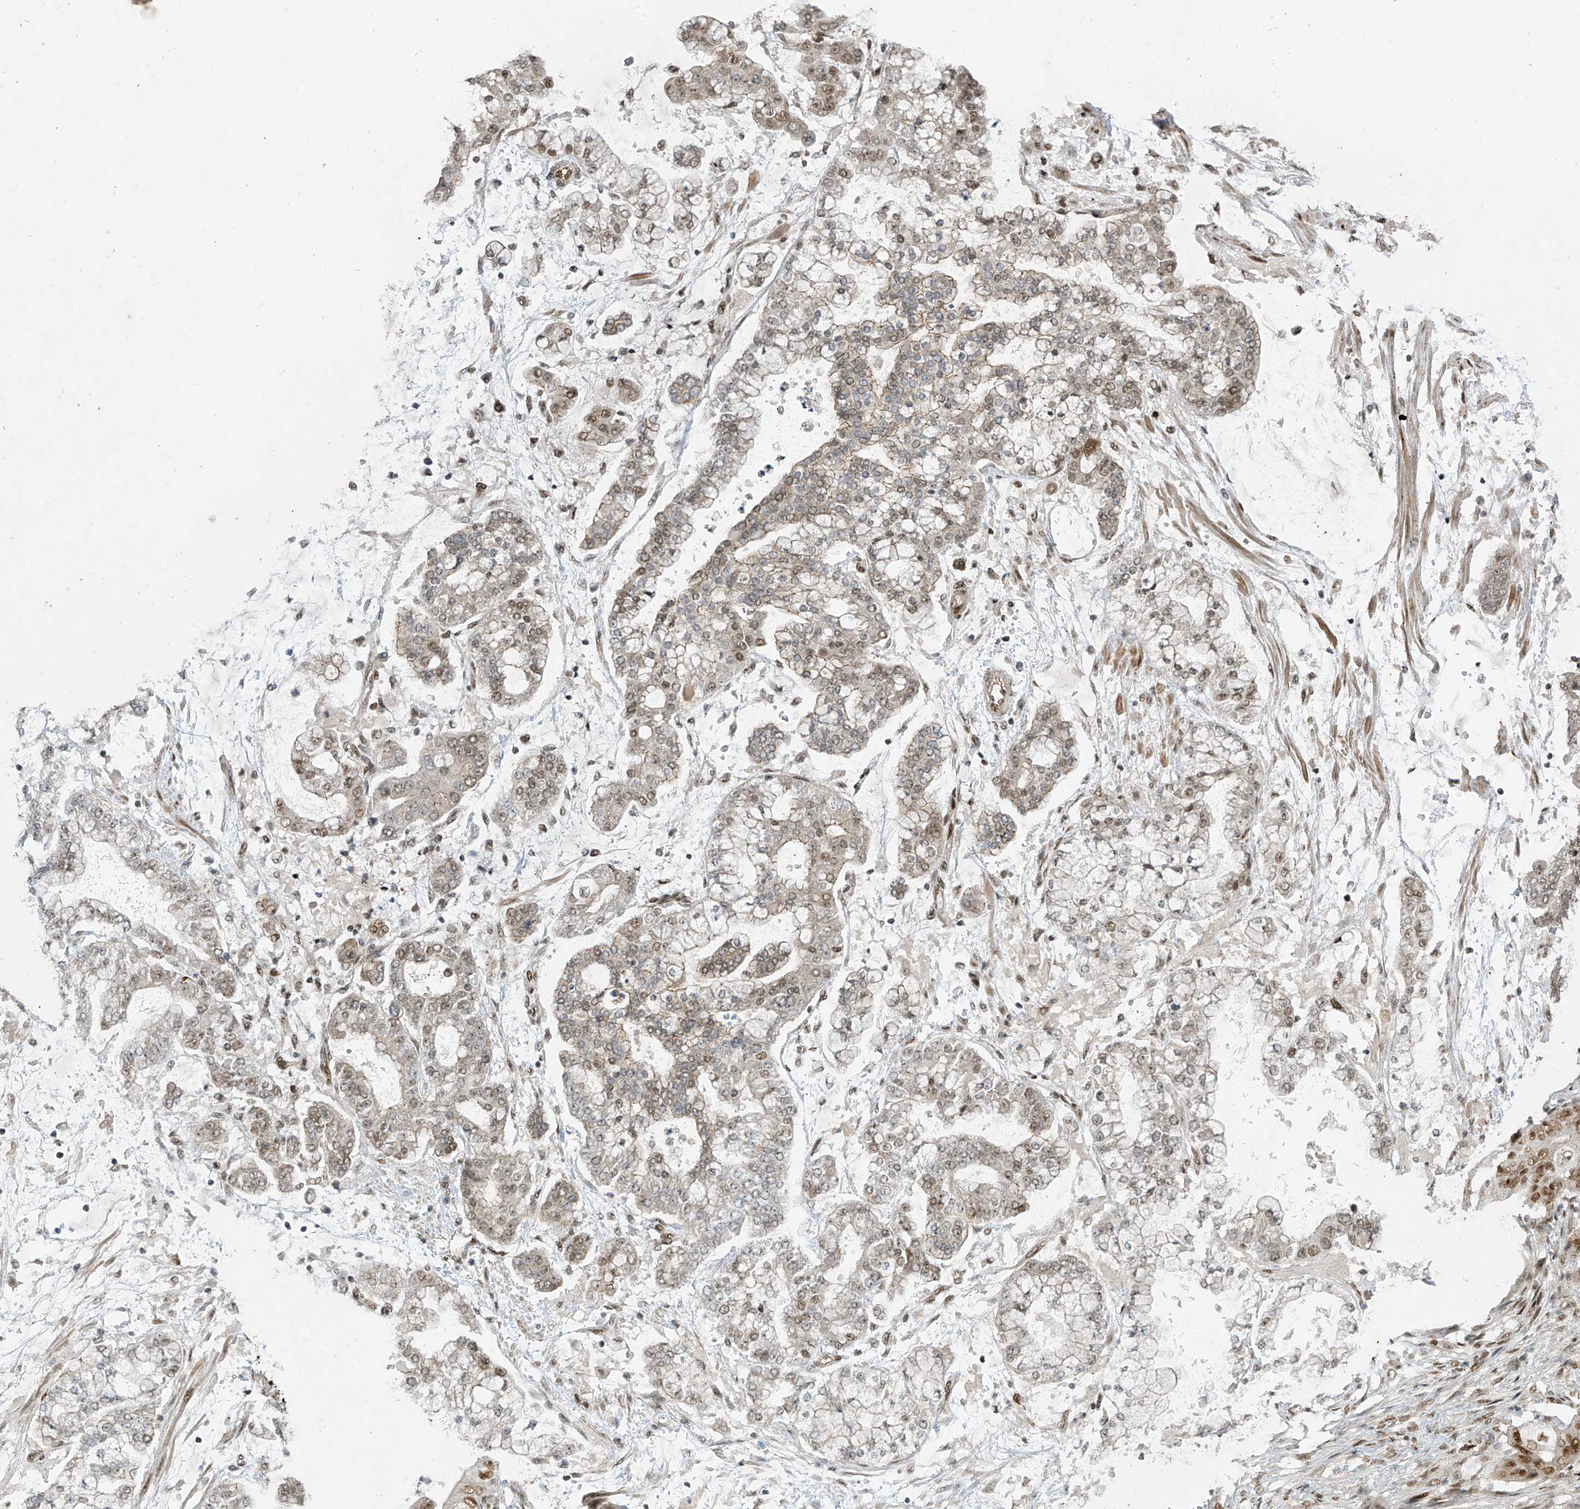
{"staining": {"intensity": "weak", "quantity": "25%-75%", "location": "nuclear"}, "tissue": "stomach cancer", "cell_type": "Tumor cells", "image_type": "cancer", "snomed": [{"axis": "morphology", "description": "Normal tissue, NOS"}, {"axis": "morphology", "description": "Adenocarcinoma, NOS"}, {"axis": "topography", "description": "Stomach, upper"}, {"axis": "topography", "description": "Stomach"}], "caption": "Immunohistochemical staining of stomach cancer demonstrates weak nuclear protein expression in approximately 25%-75% of tumor cells.", "gene": "ARHGEF3", "patient": {"sex": "male", "age": 76}}